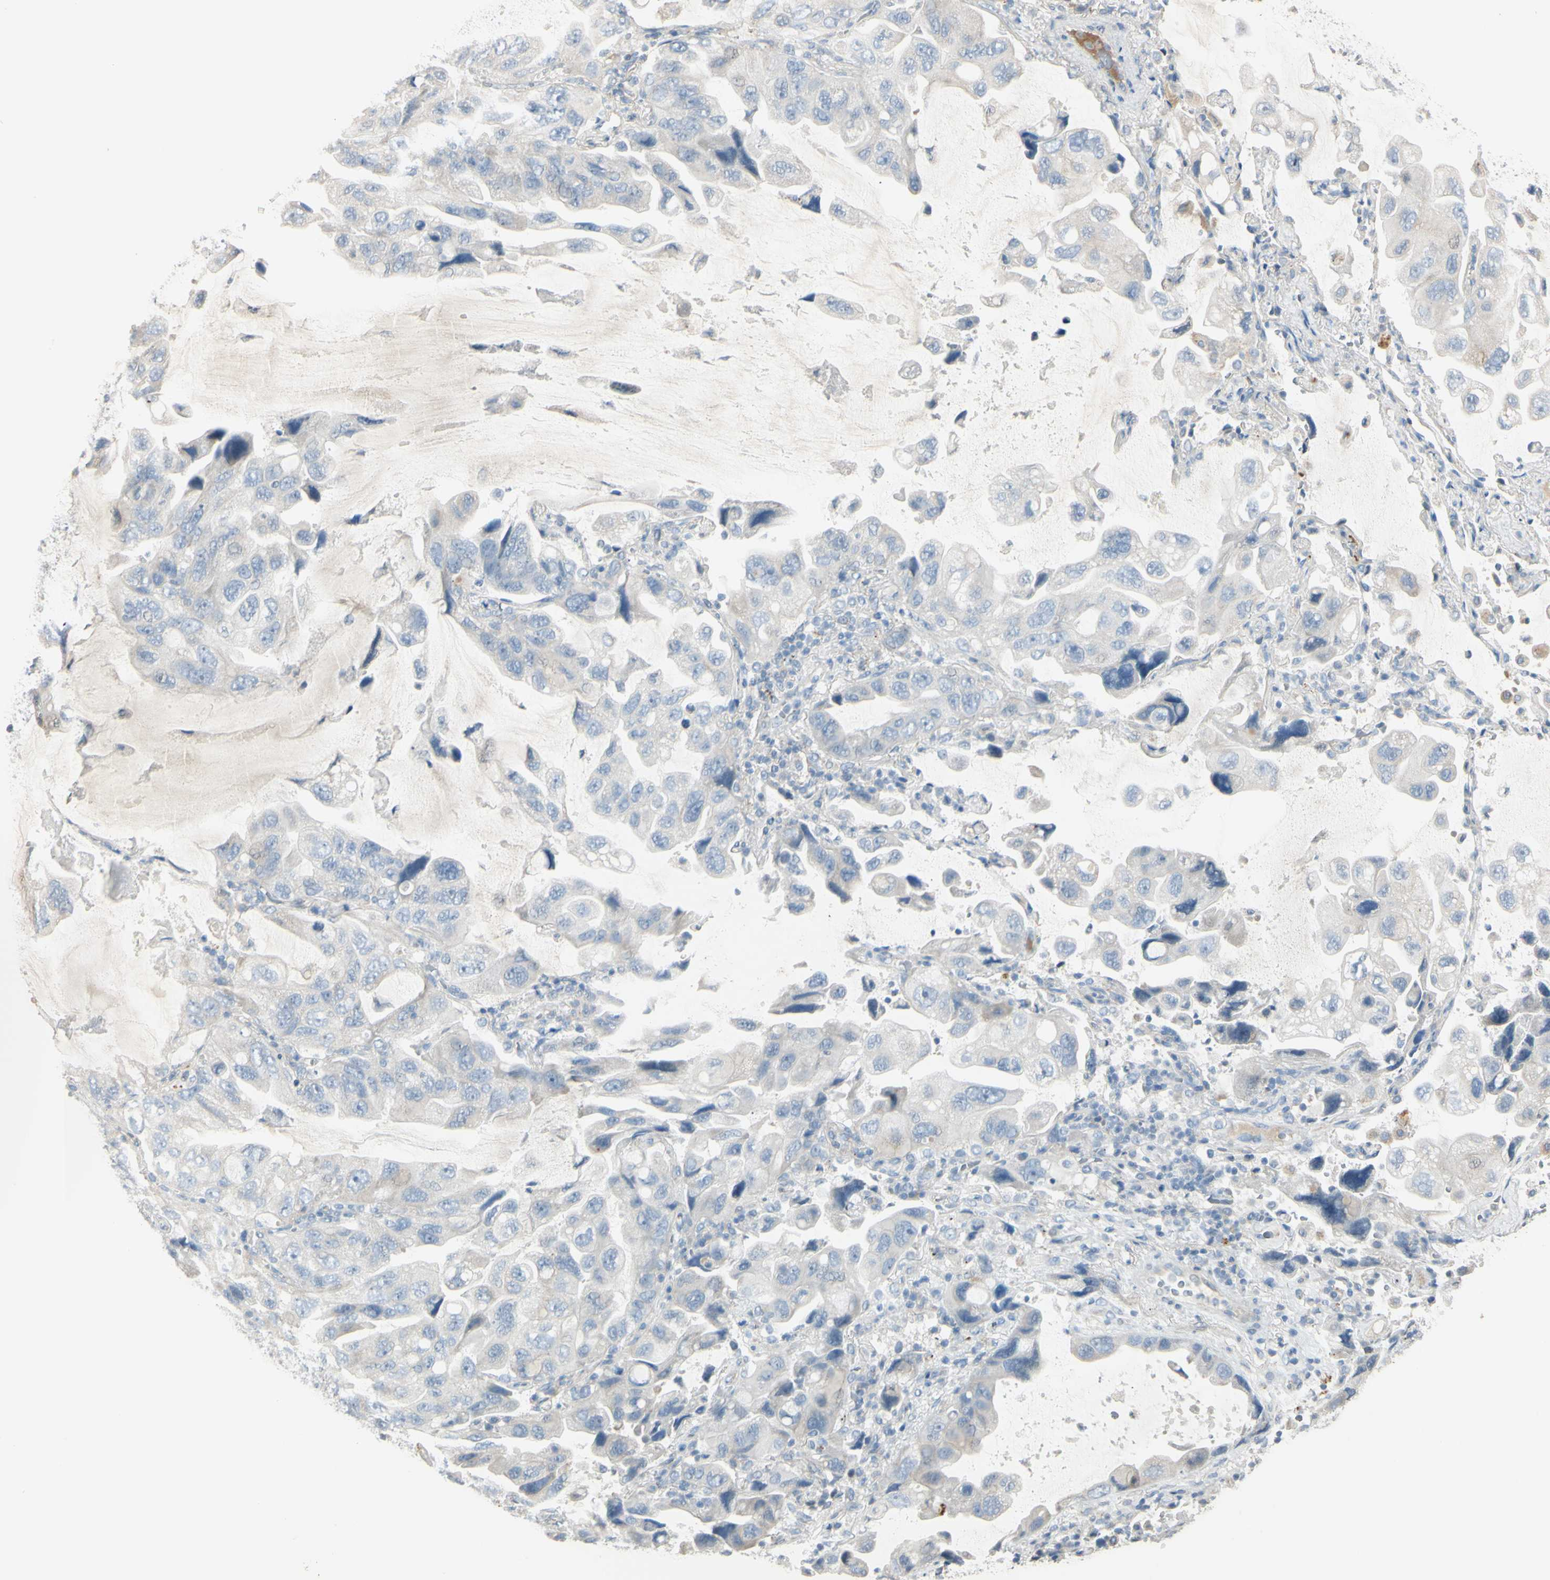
{"staining": {"intensity": "negative", "quantity": "none", "location": "none"}, "tissue": "lung cancer", "cell_type": "Tumor cells", "image_type": "cancer", "snomed": [{"axis": "morphology", "description": "Squamous cell carcinoma, NOS"}, {"axis": "topography", "description": "Lung"}], "caption": "A high-resolution histopathology image shows IHC staining of lung cancer, which exhibits no significant positivity in tumor cells. Nuclei are stained in blue.", "gene": "ANGPTL1", "patient": {"sex": "female", "age": 73}}